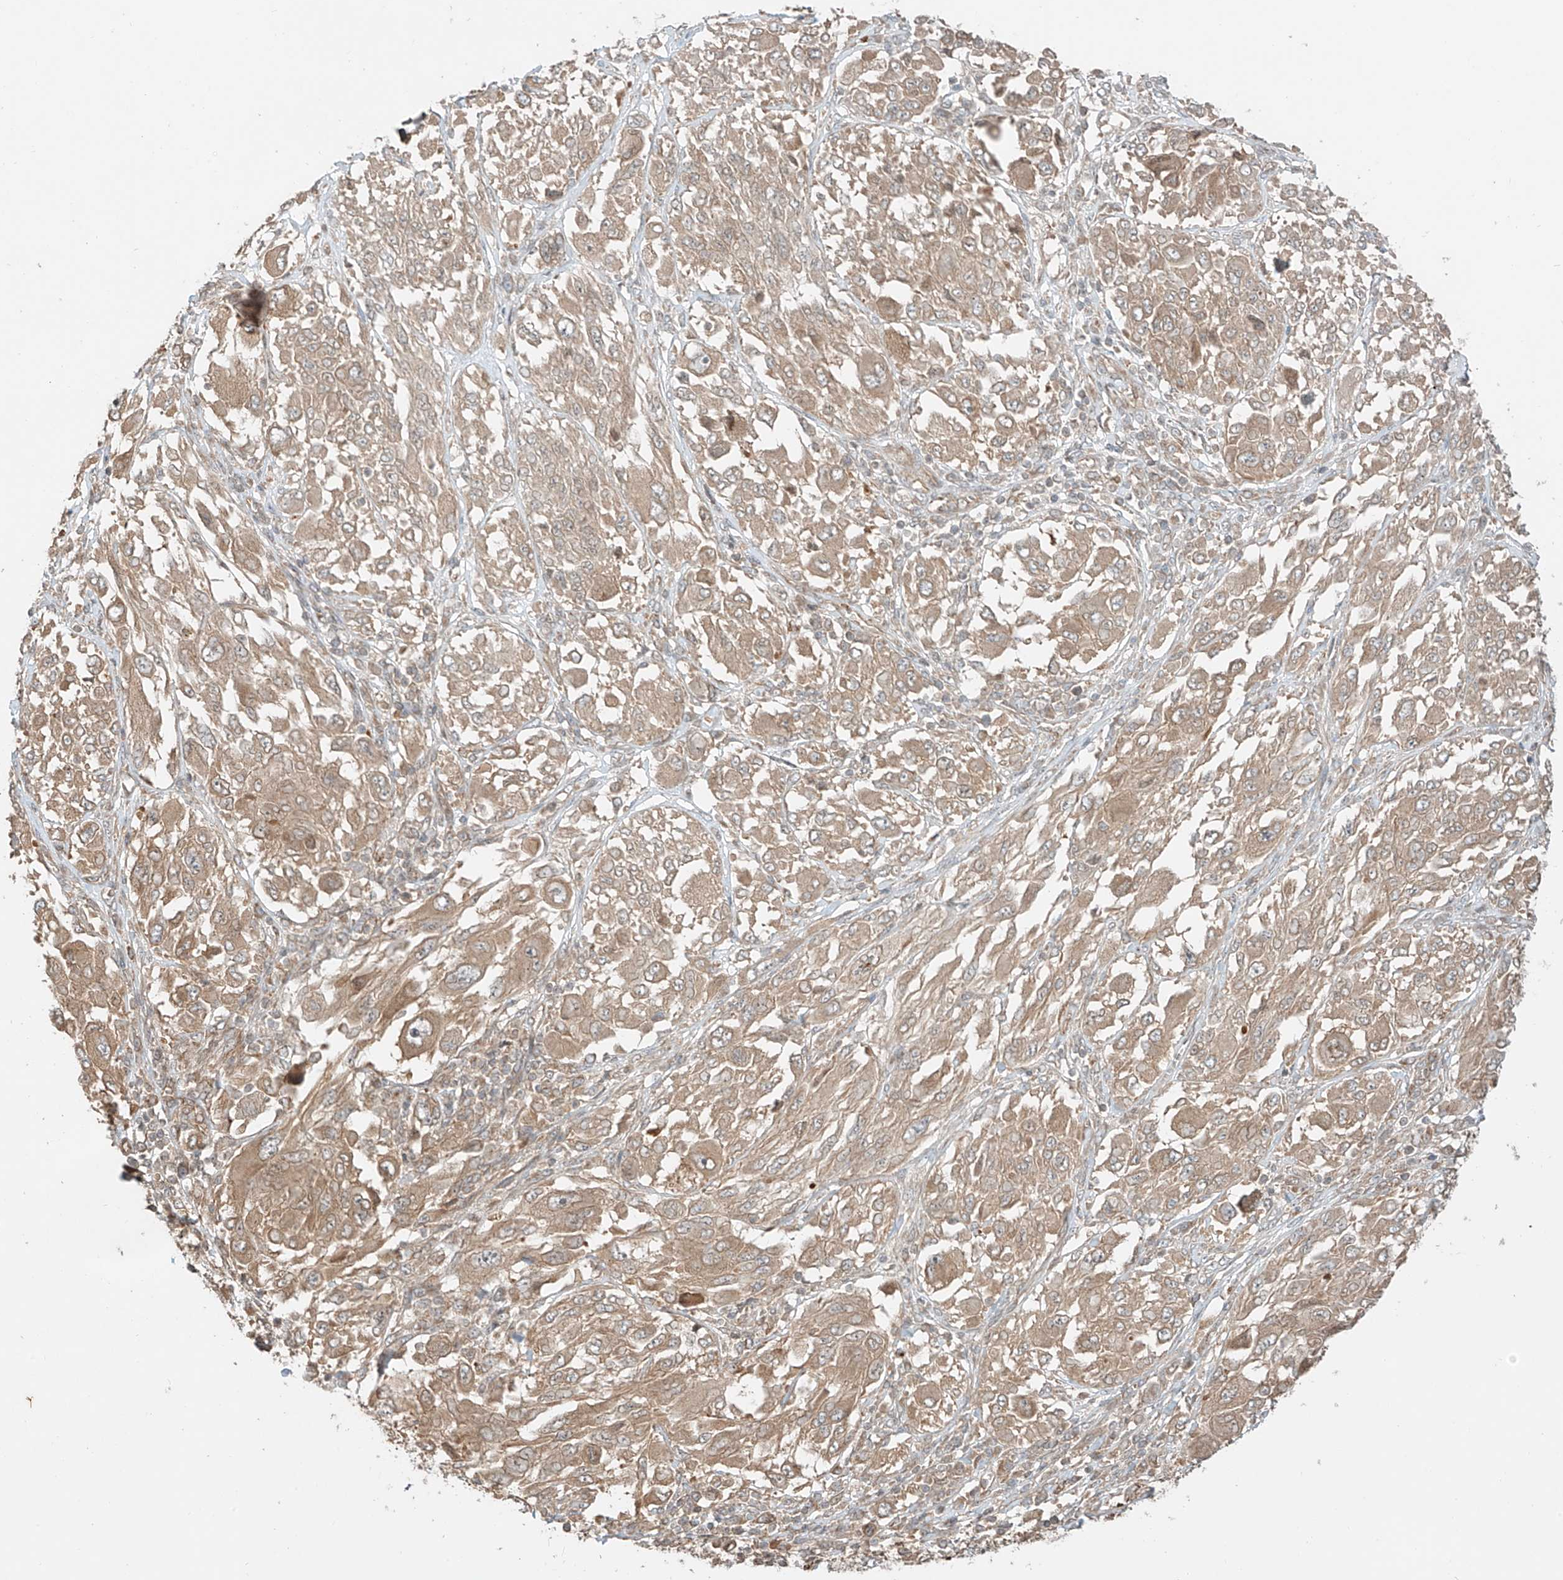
{"staining": {"intensity": "weak", "quantity": ">75%", "location": "cytoplasmic/membranous"}, "tissue": "melanoma", "cell_type": "Tumor cells", "image_type": "cancer", "snomed": [{"axis": "morphology", "description": "Malignant melanoma, NOS"}, {"axis": "topography", "description": "Skin"}], "caption": "About >75% of tumor cells in human malignant melanoma display weak cytoplasmic/membranous protein positivity as visualized by brown immunohistochemical staining.", "gene": "CEP162", "patient": {"sex": "female", "age": 91}}